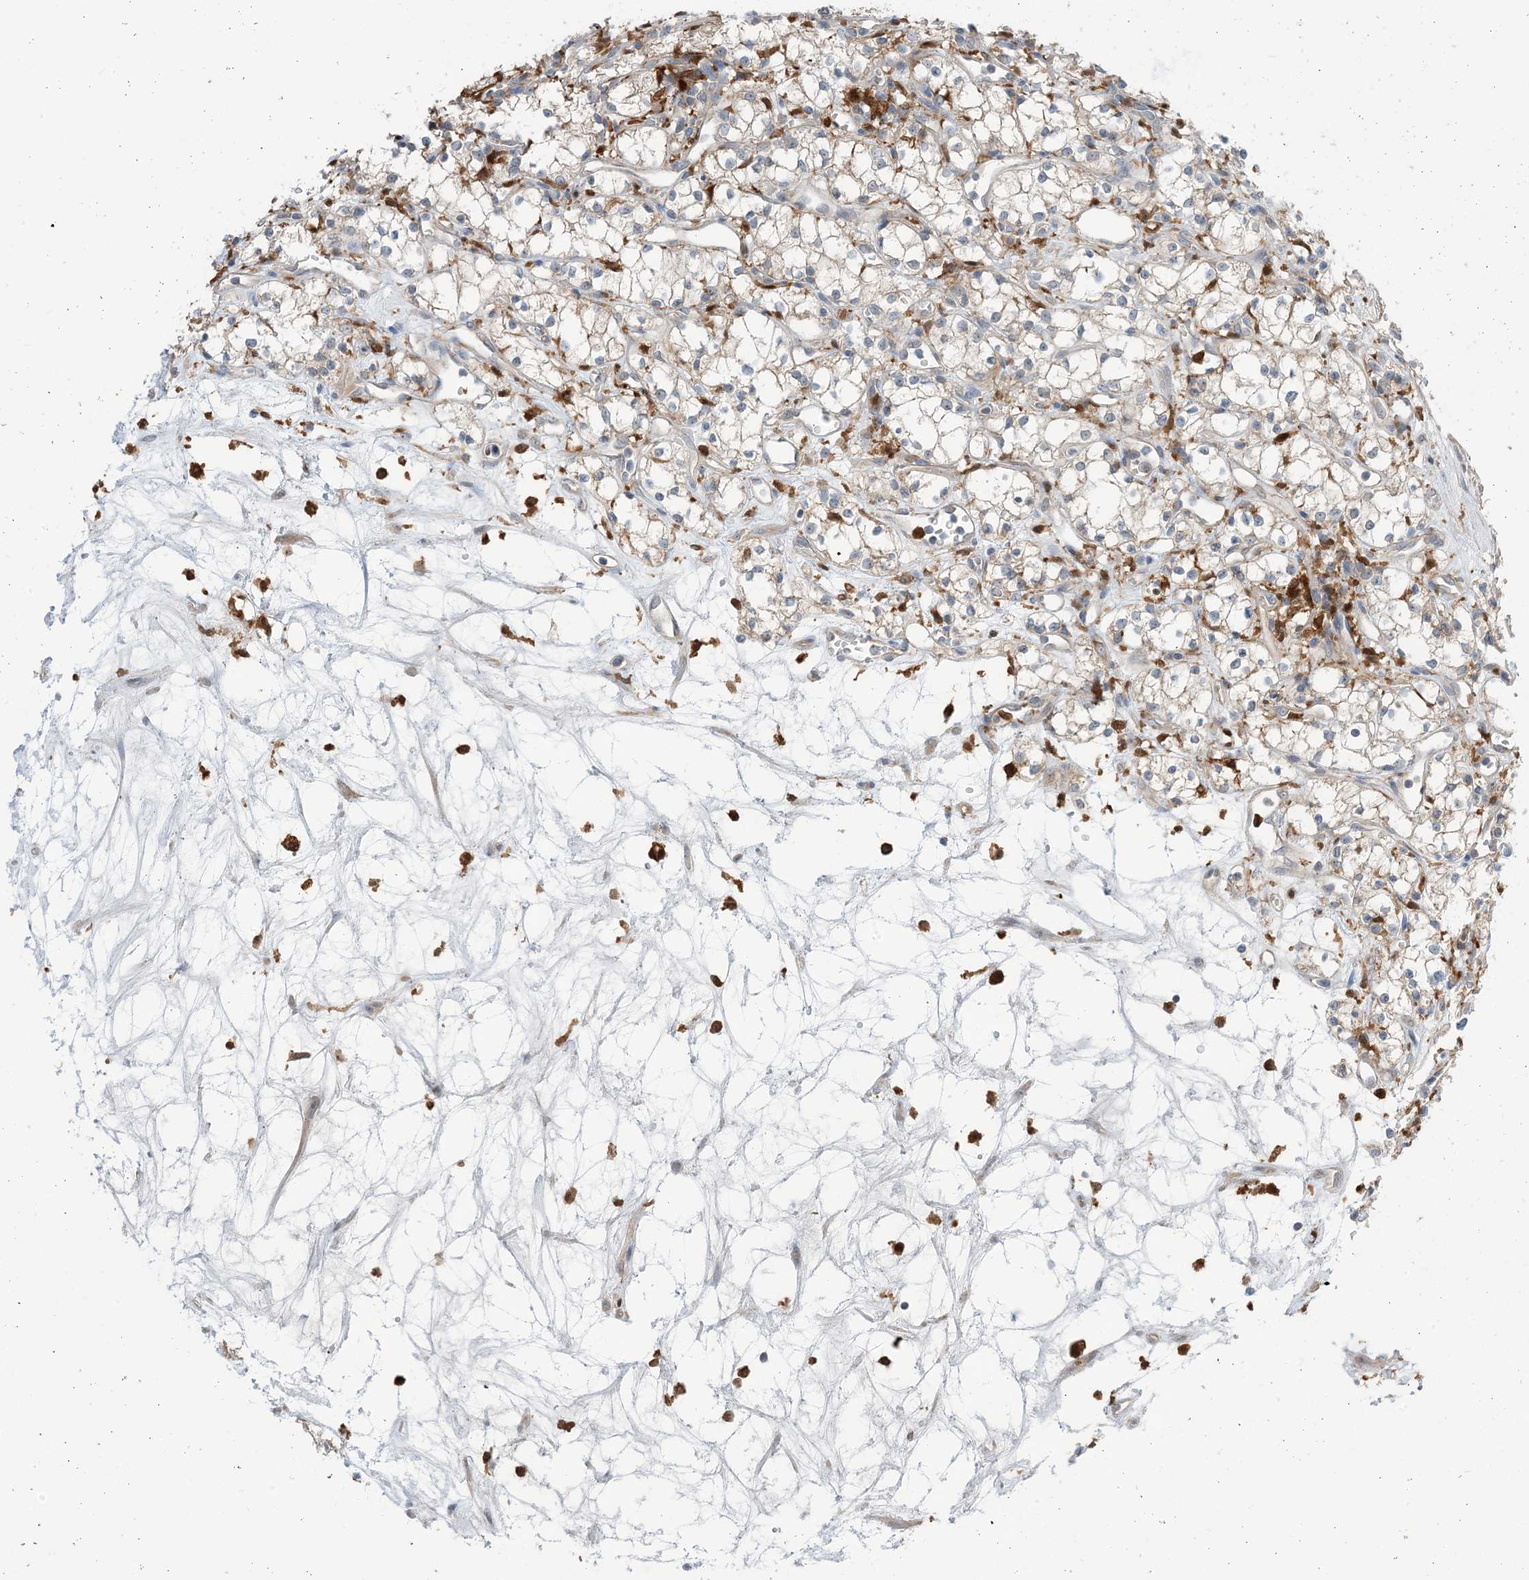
{"staining": {"intensity": "weak", "quantity": "25%-75%", "location": "cytoplasmic/membranous"}, "tissue": "renal cancer", "cell_type": "Tumor cells", "image_type": "cancer", "snomed": [{"axis": "morphology", "description": "Adenocarcinoma, NOS"}, {"axis": "topography", "description": "Kidney"}], "caption": "This is an image of IHC staining of adenocarcinoma (renal), which shows weak expression in the cytoplasmic/membranous of tumor cells.", "gene": "NAGK", "patient": {"sex": "male", "age": 59}}